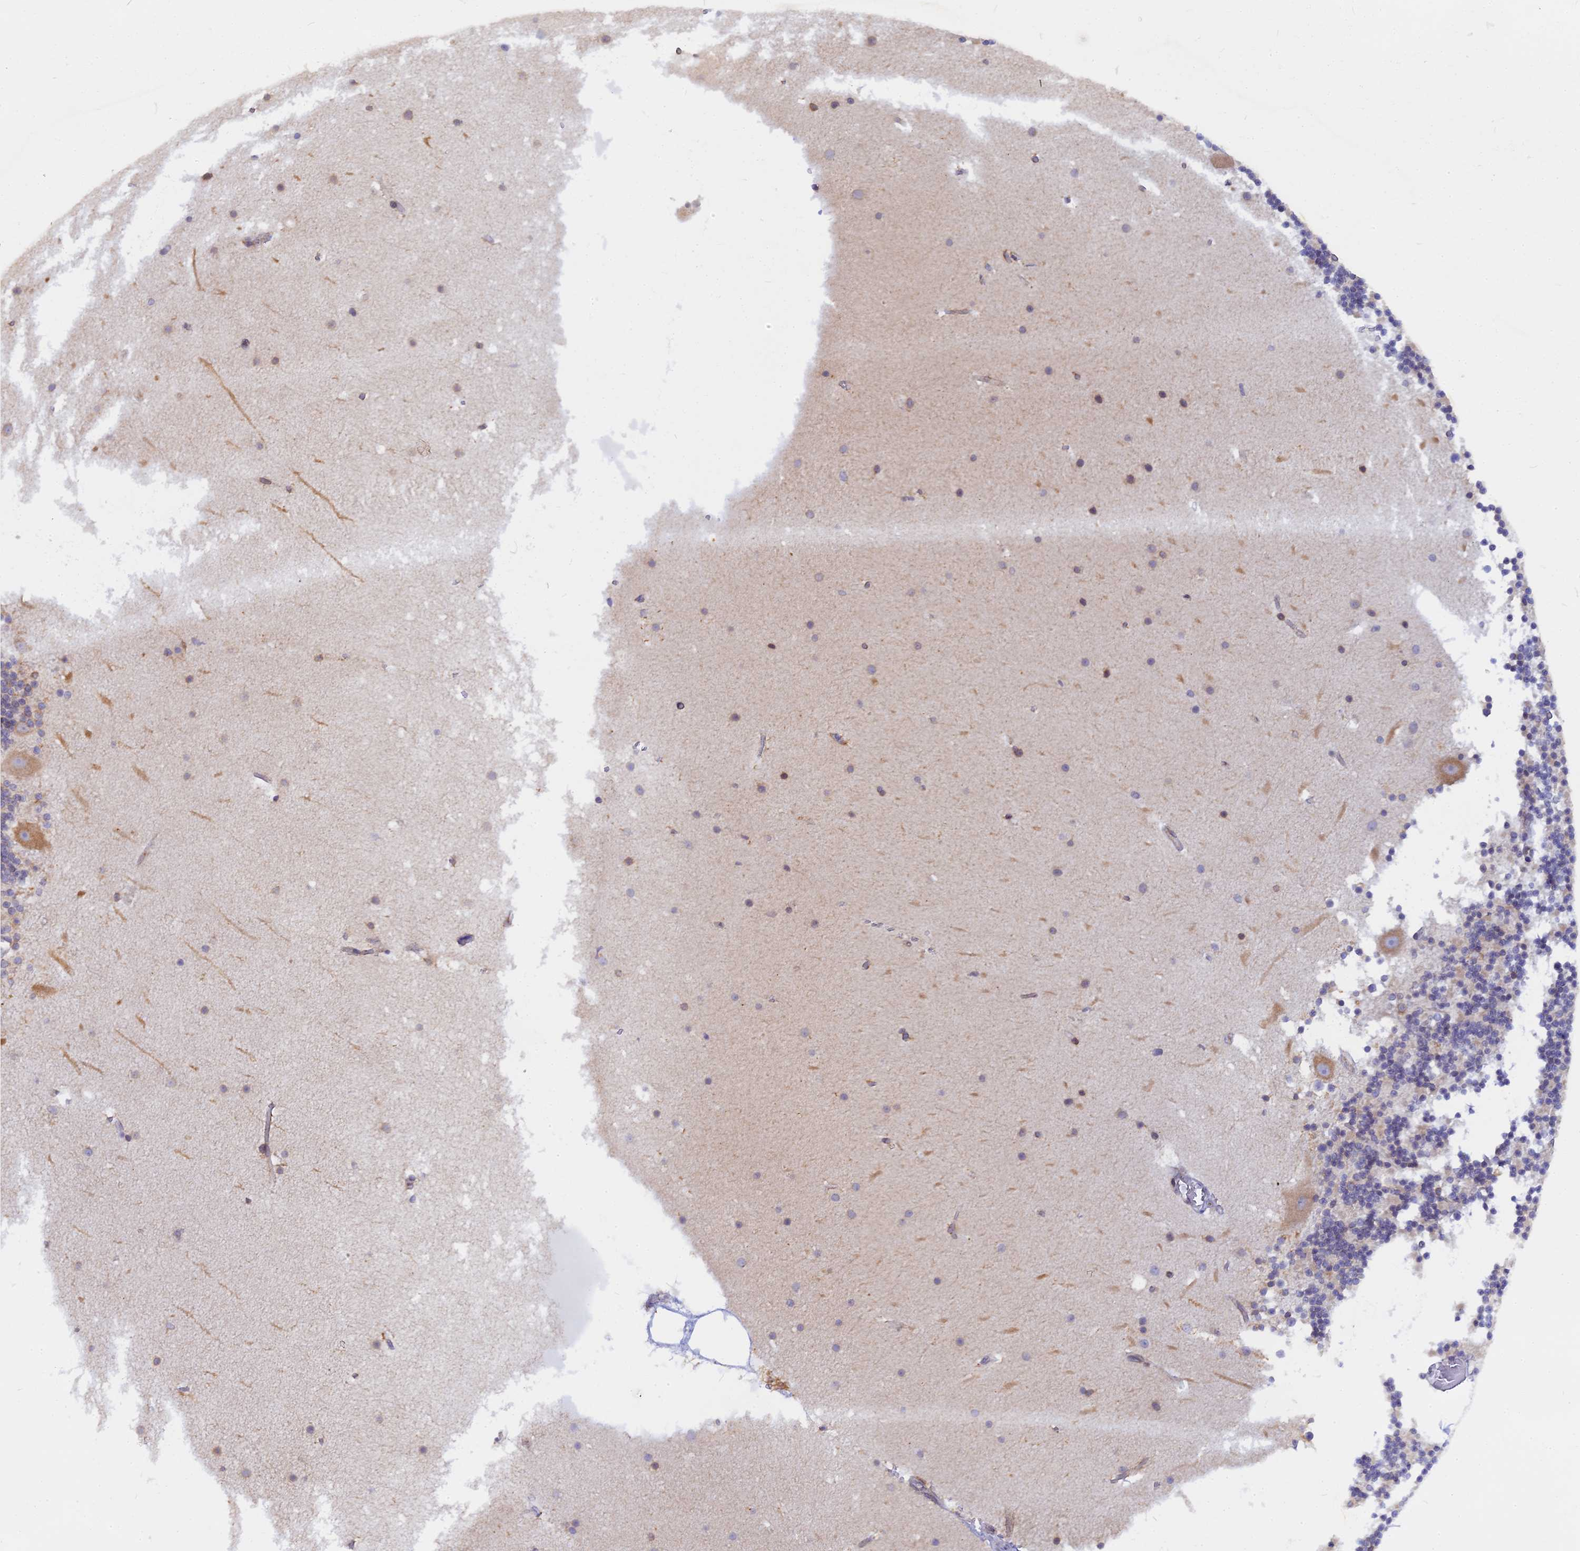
{"staining": {"intensity": "negative", "quantity": "none", "location": "none"}, "tissue": "cerebellum", "cell_type": "Cells in granular layer", "image_type": "normal", "snomed": [{"axis": "morphology", "description": "Normal tissue, NOS"}, {"axis": "topography", "description": "Cerebellum"}], "caption": "Immunohistochemistry of benign cerebellum displays no positivity in cells in granular layer.", "gene": "TLCD1", "patient": {"sex": "male", "age": 57}}